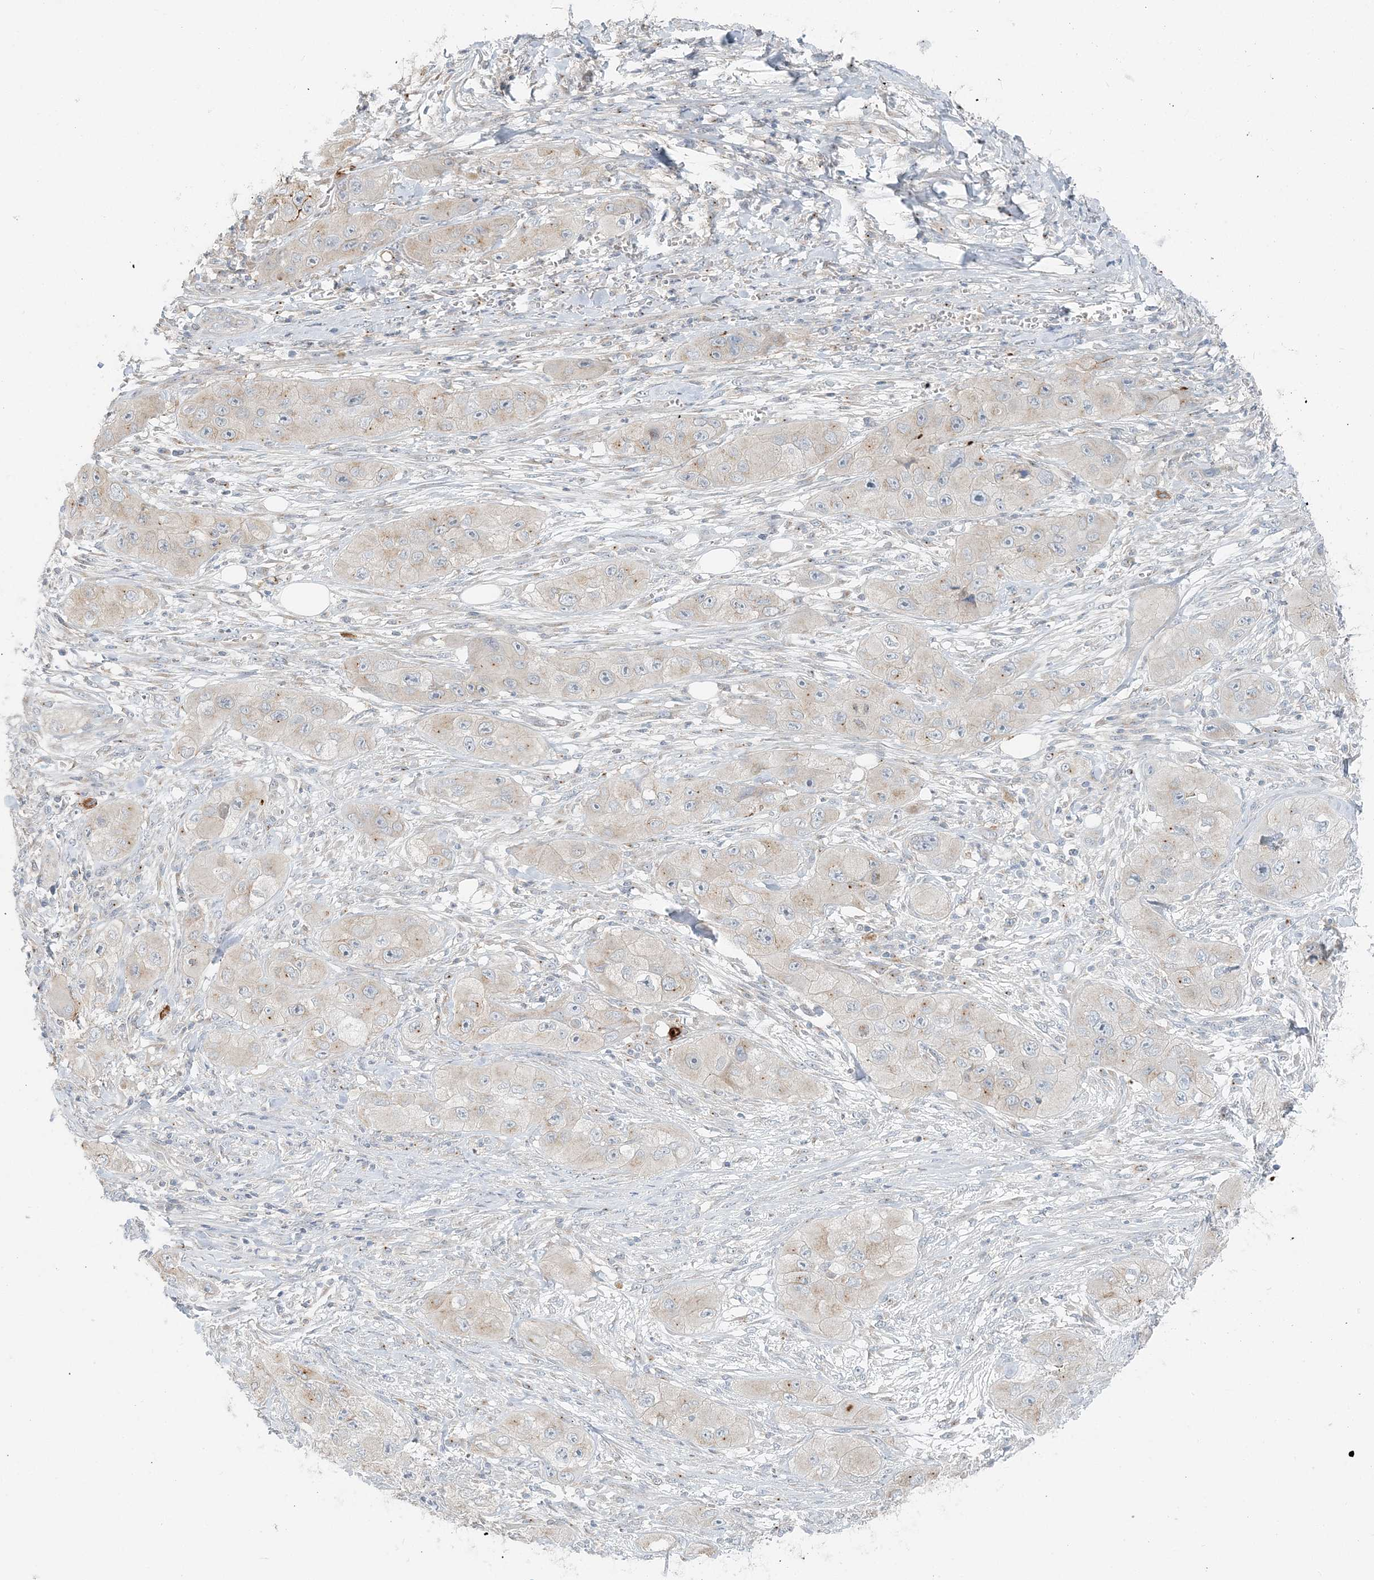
{"staining": {"intensity": "weak", "quantity": "<25%", "location": "cytoplasmic/membranous"}, "tissue": "skin cancer", "cell_type": "Tumor cells", "image_type": "cancer", "snomed": [{"axis": "morphology", "description": "Squamous cell carcinoma, NOS"}, {"axis": "topography", "description": "Skin"}, {"axis": "topography", "description": "Subcutis"}], "caption": "Human skin cancer (squamous cell carcinoma) stained for a protein using immunohistochemistry (IHC) displays no staining in tumor cells.", "gene": "NAA11", "patient": {"sex": "male", "age": 73}}